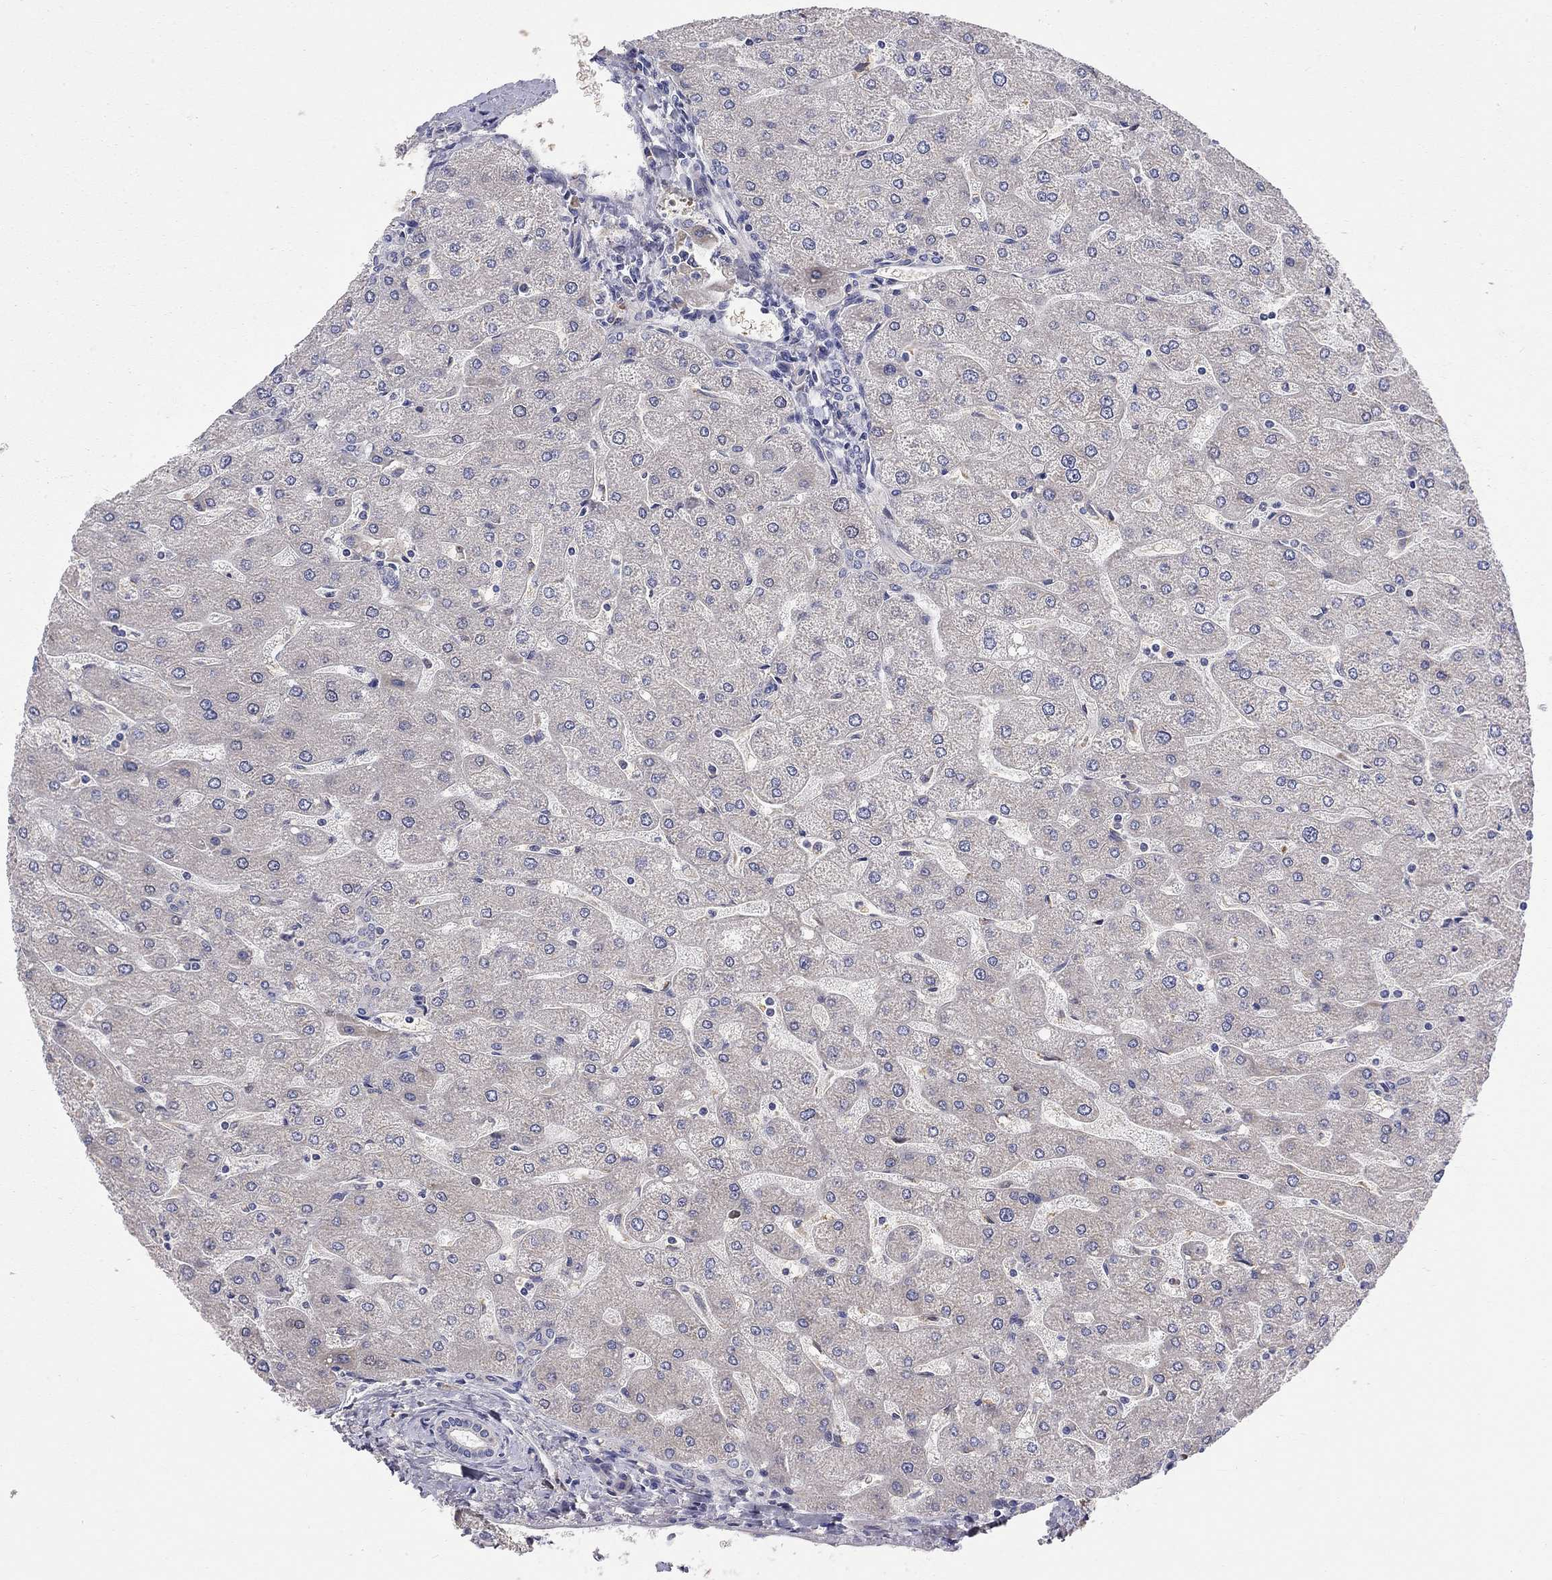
{"staining": {"intensity": "negative", "quantity": "none", "location": "none"}, "tissue": "liver", "cell_type": "Cholangiocytes", "image_type": "normal", "snomed": [{"axis": "morphology", "description": "Normal tissue, NOS"}, {"axis": "topography", "description": "Liver"}], "caption": "The IHC photomicrograph has no significant positivity in cholangiocytes of liver.", "gene": "CASTOR1", "patient": {"sex": "male", "age": 67}}